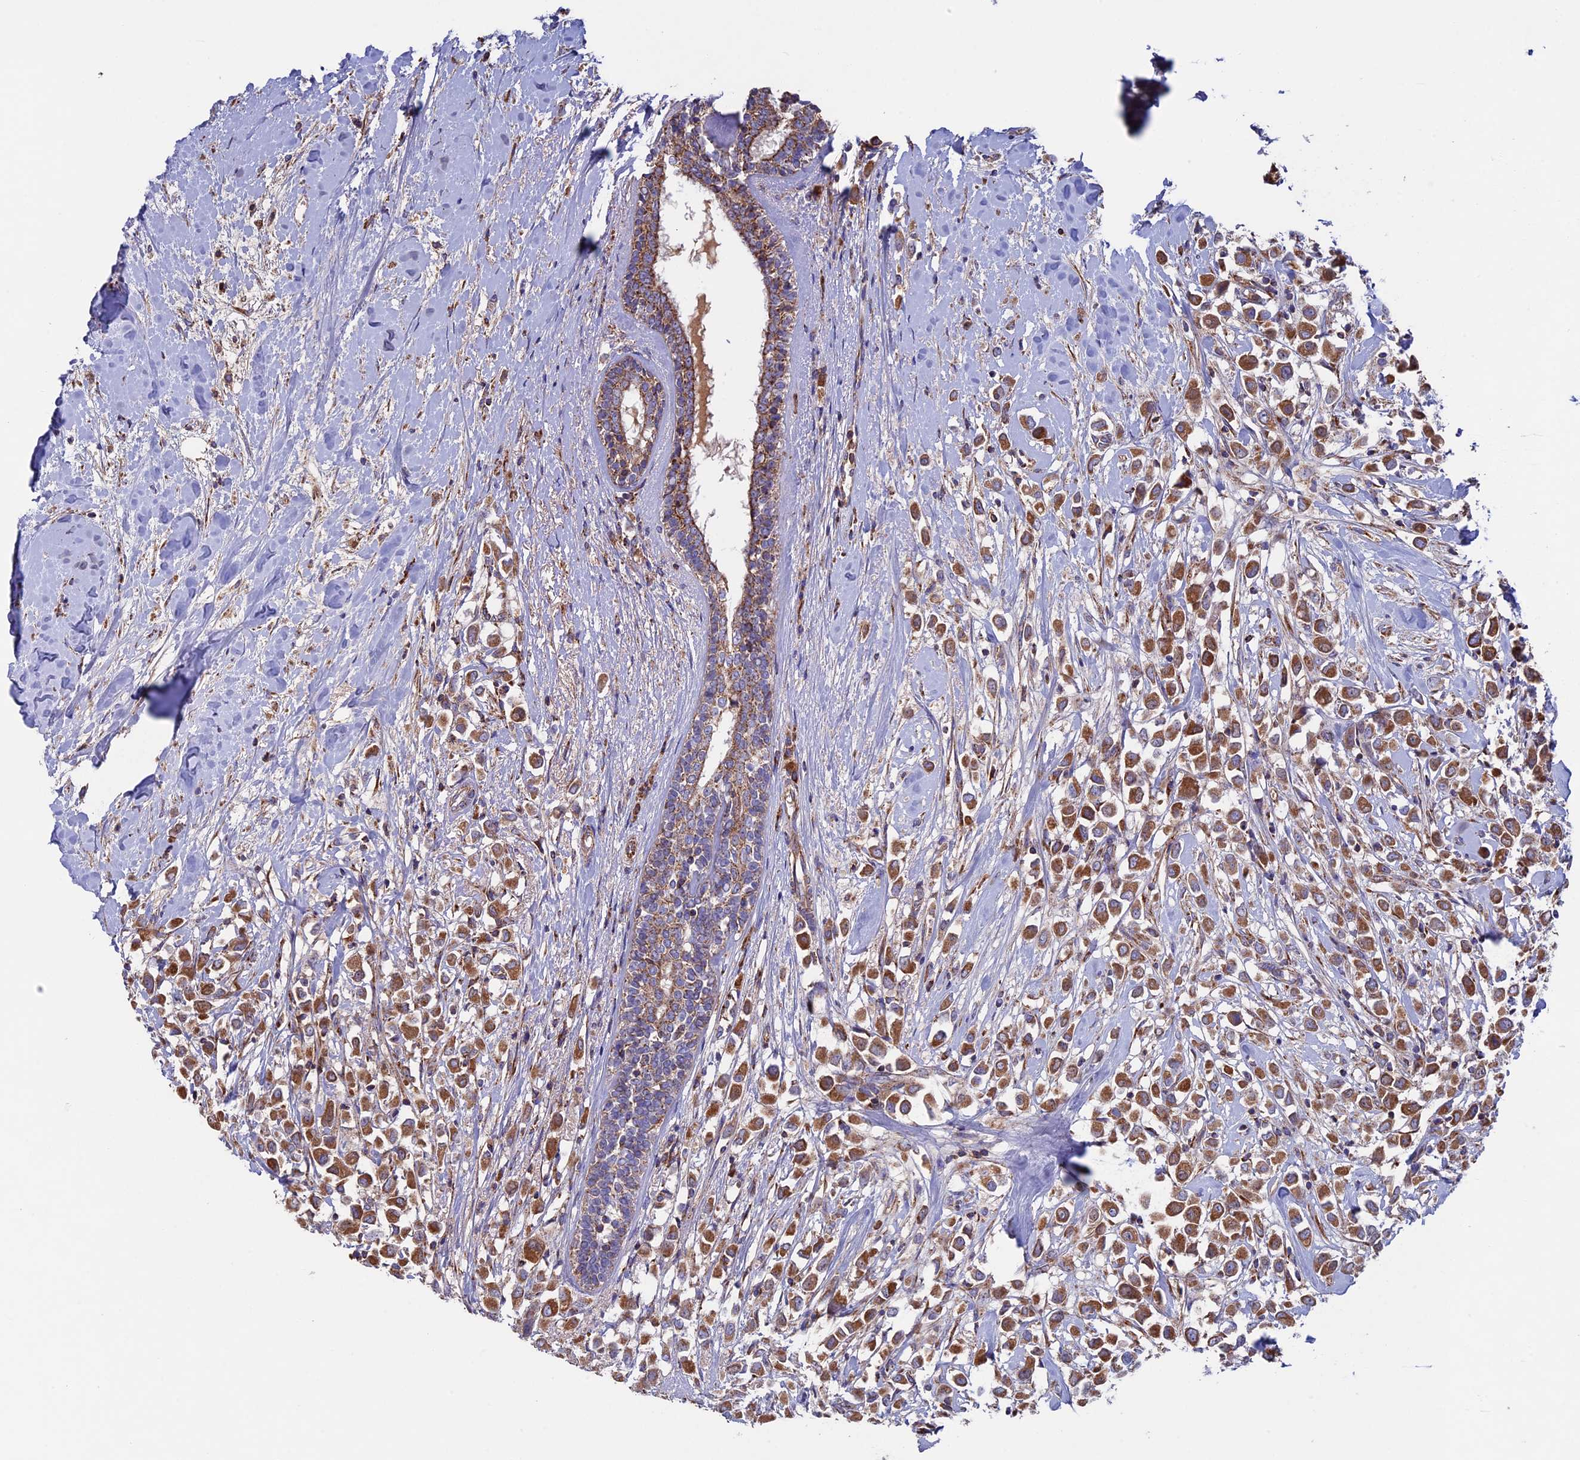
{"staining": {"intensity": "moderate", "quantity": ">75%", "location": "cytoplasmic/membranous"}, "tissue": "breast cancer", "cell_type": "Tumor cells", "image_type": "cancer", "snomed": [{"axis": "morphology", "description": "Duct carcinoma"}, {"axis": "topography", "description": "Breast"}], "caption": "Moderate cytoplasmic/membranous staining is appreciated in approximately >75% of tumor cells in breast infiltrating ductal carcinoma.", "gene": "SLC15A5", "patient": {"sex": "female", "age": 87}}